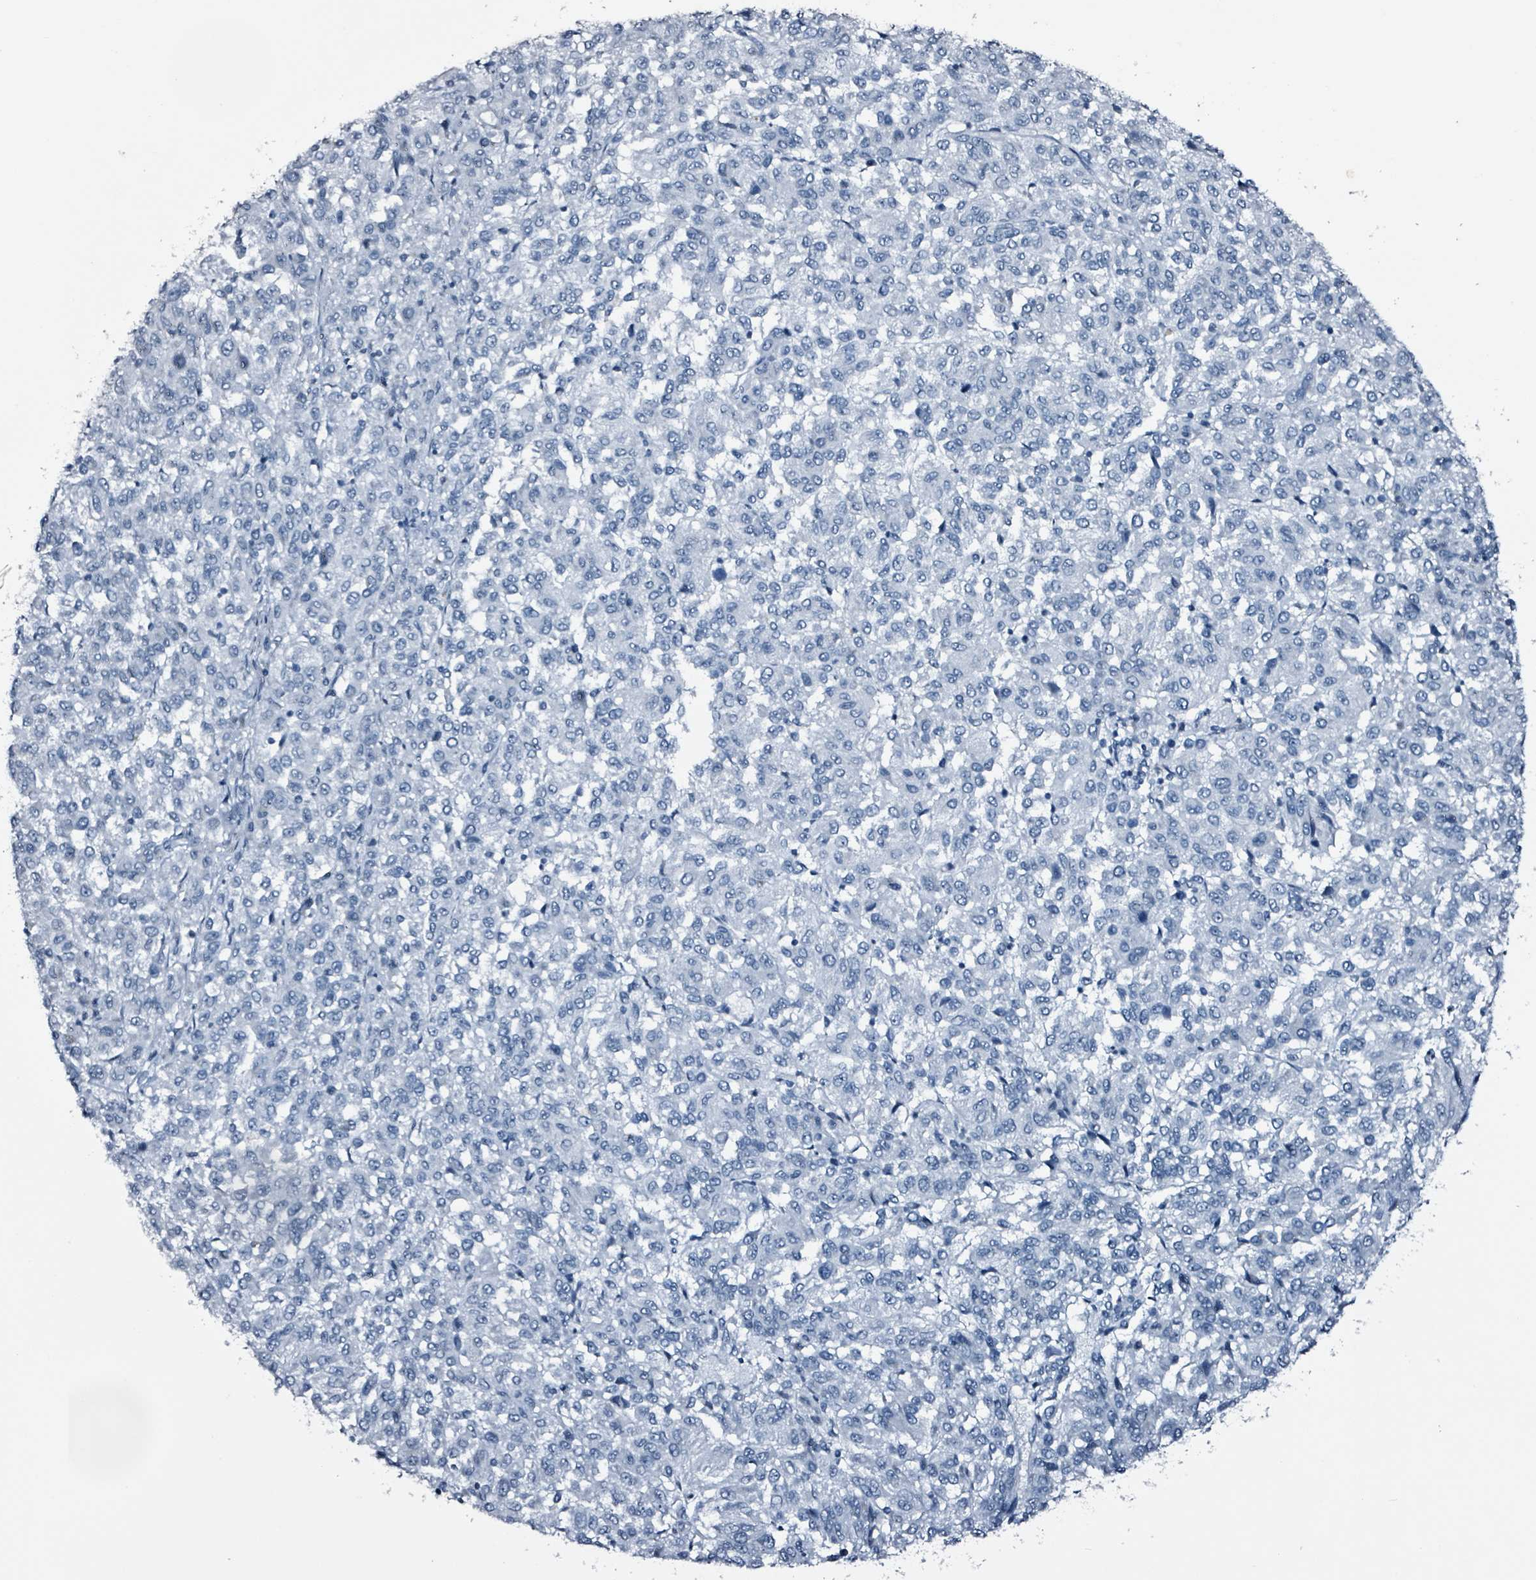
{"staining": {"intensity": "negative", "quantity": "none", "location": "none"}, "tissue": "melanoma", "cell_type": "Tumor cells", "image_type": "cancer", "snomed": [{"axis": "morphology", "description": "Malignant melanoma, Metastatic site"}, {"axis": "topography", "description": "Lung"}], "caption": "DAB immunohistochemical staining of melanoma shows no significant expression in tumor cells. Brightfield microscopy of immunohistochemistry stained with DAB (brown) and hematoxylin (blue), captured at high magnification.", "gene": "CA9", "patient": {"sex": "male", "age": 64}}